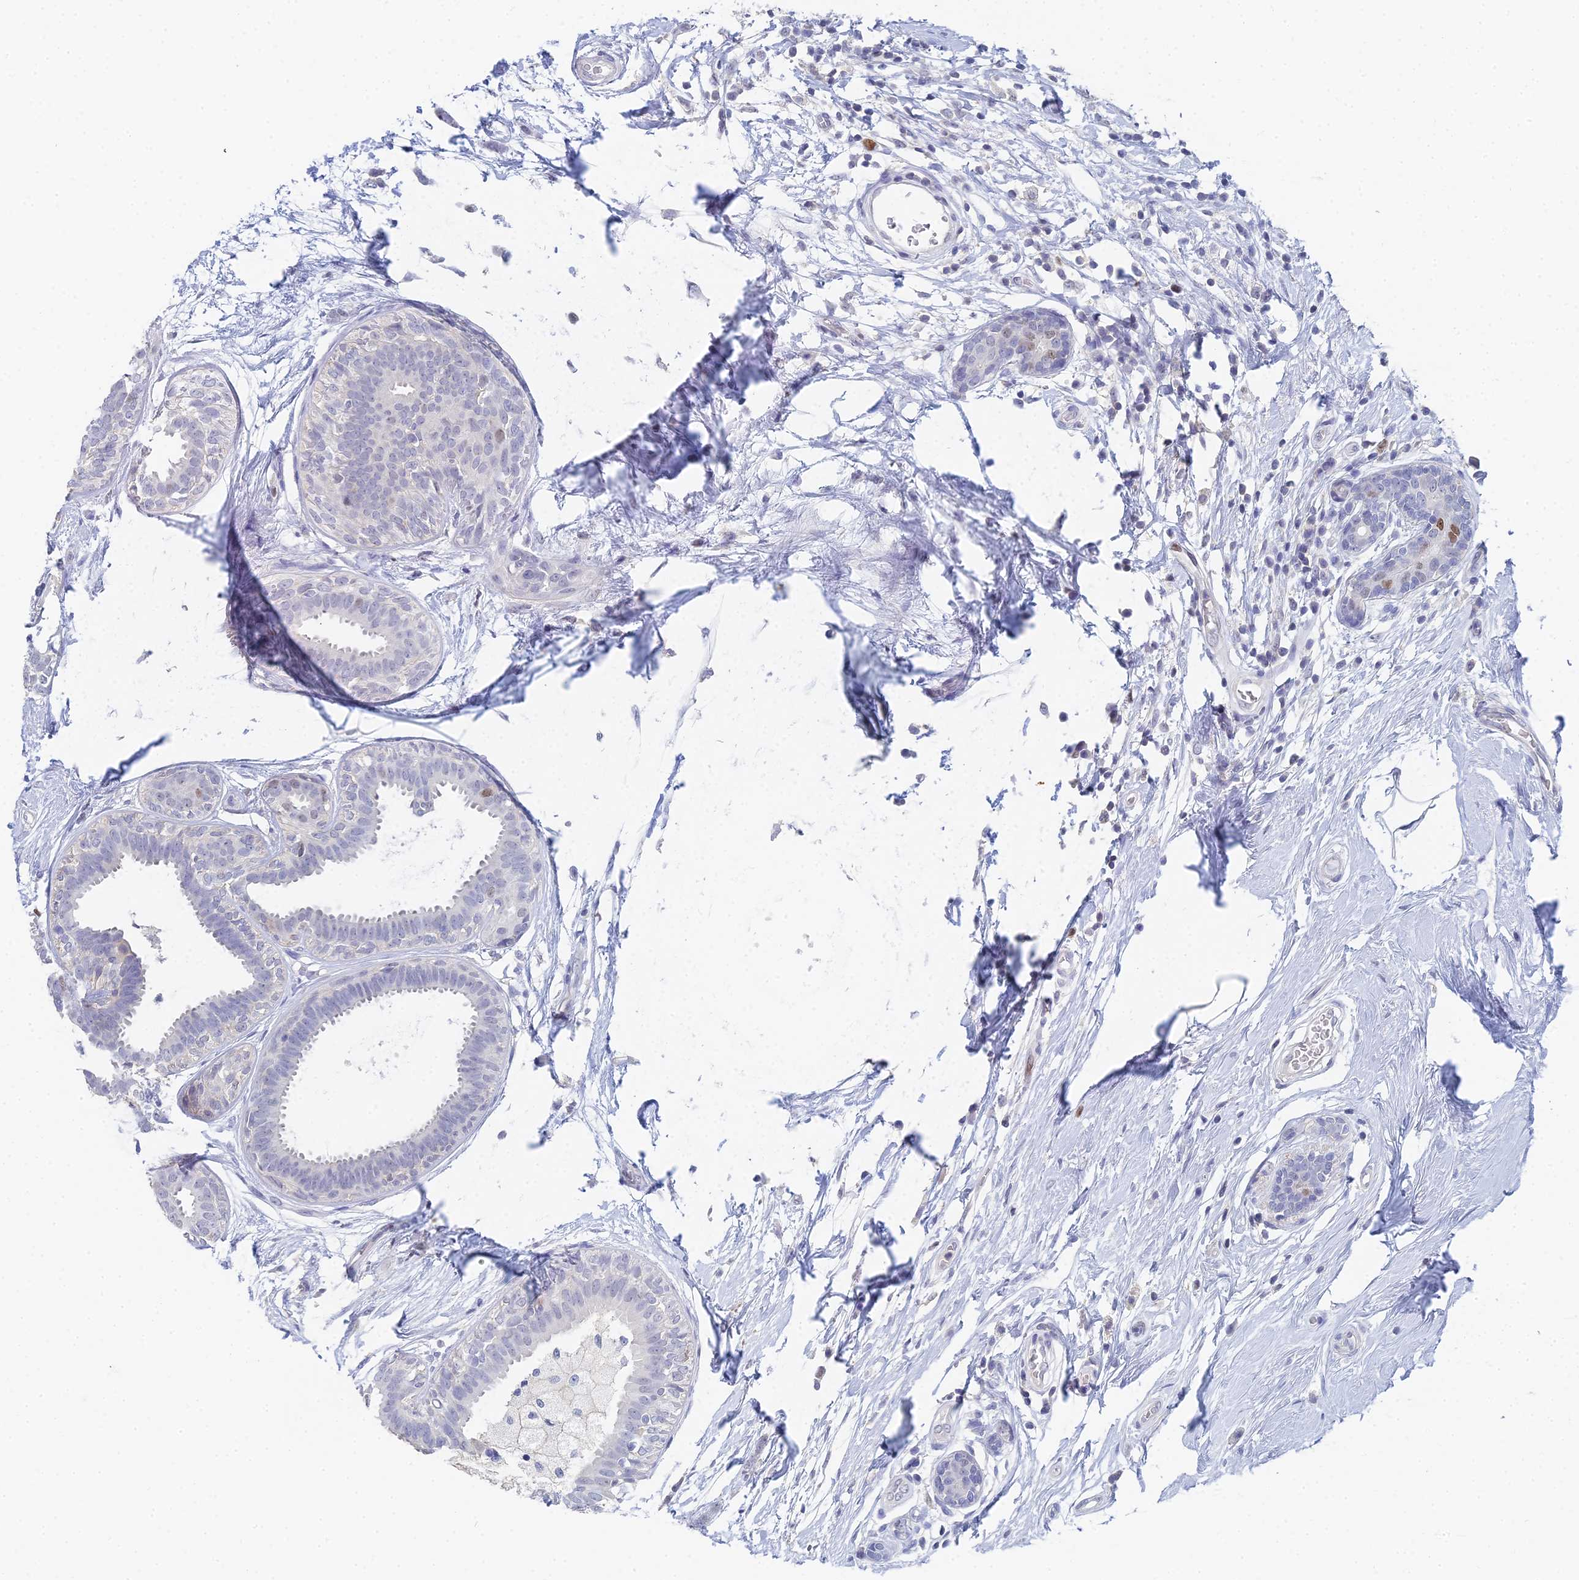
{"staining": {"intensity": "moderate", "quantity": "<25%", "location": "nuclear"}, "tissue": "breast cancer", "cell_type": "Tumor cells", "image_type": "cancer", "snomed": [{"axis": "morphology", "description": "Lobular carcinoma"}, {"axis": "topography", "description": "Breast"}], "caption": "Protein expression analysis of human breast lobular carcinoma reveals moderate nuclear expression in about <25% of tumor cells.", "gene": "MCM2", "patient": {"sex": "female", "age": 58}}